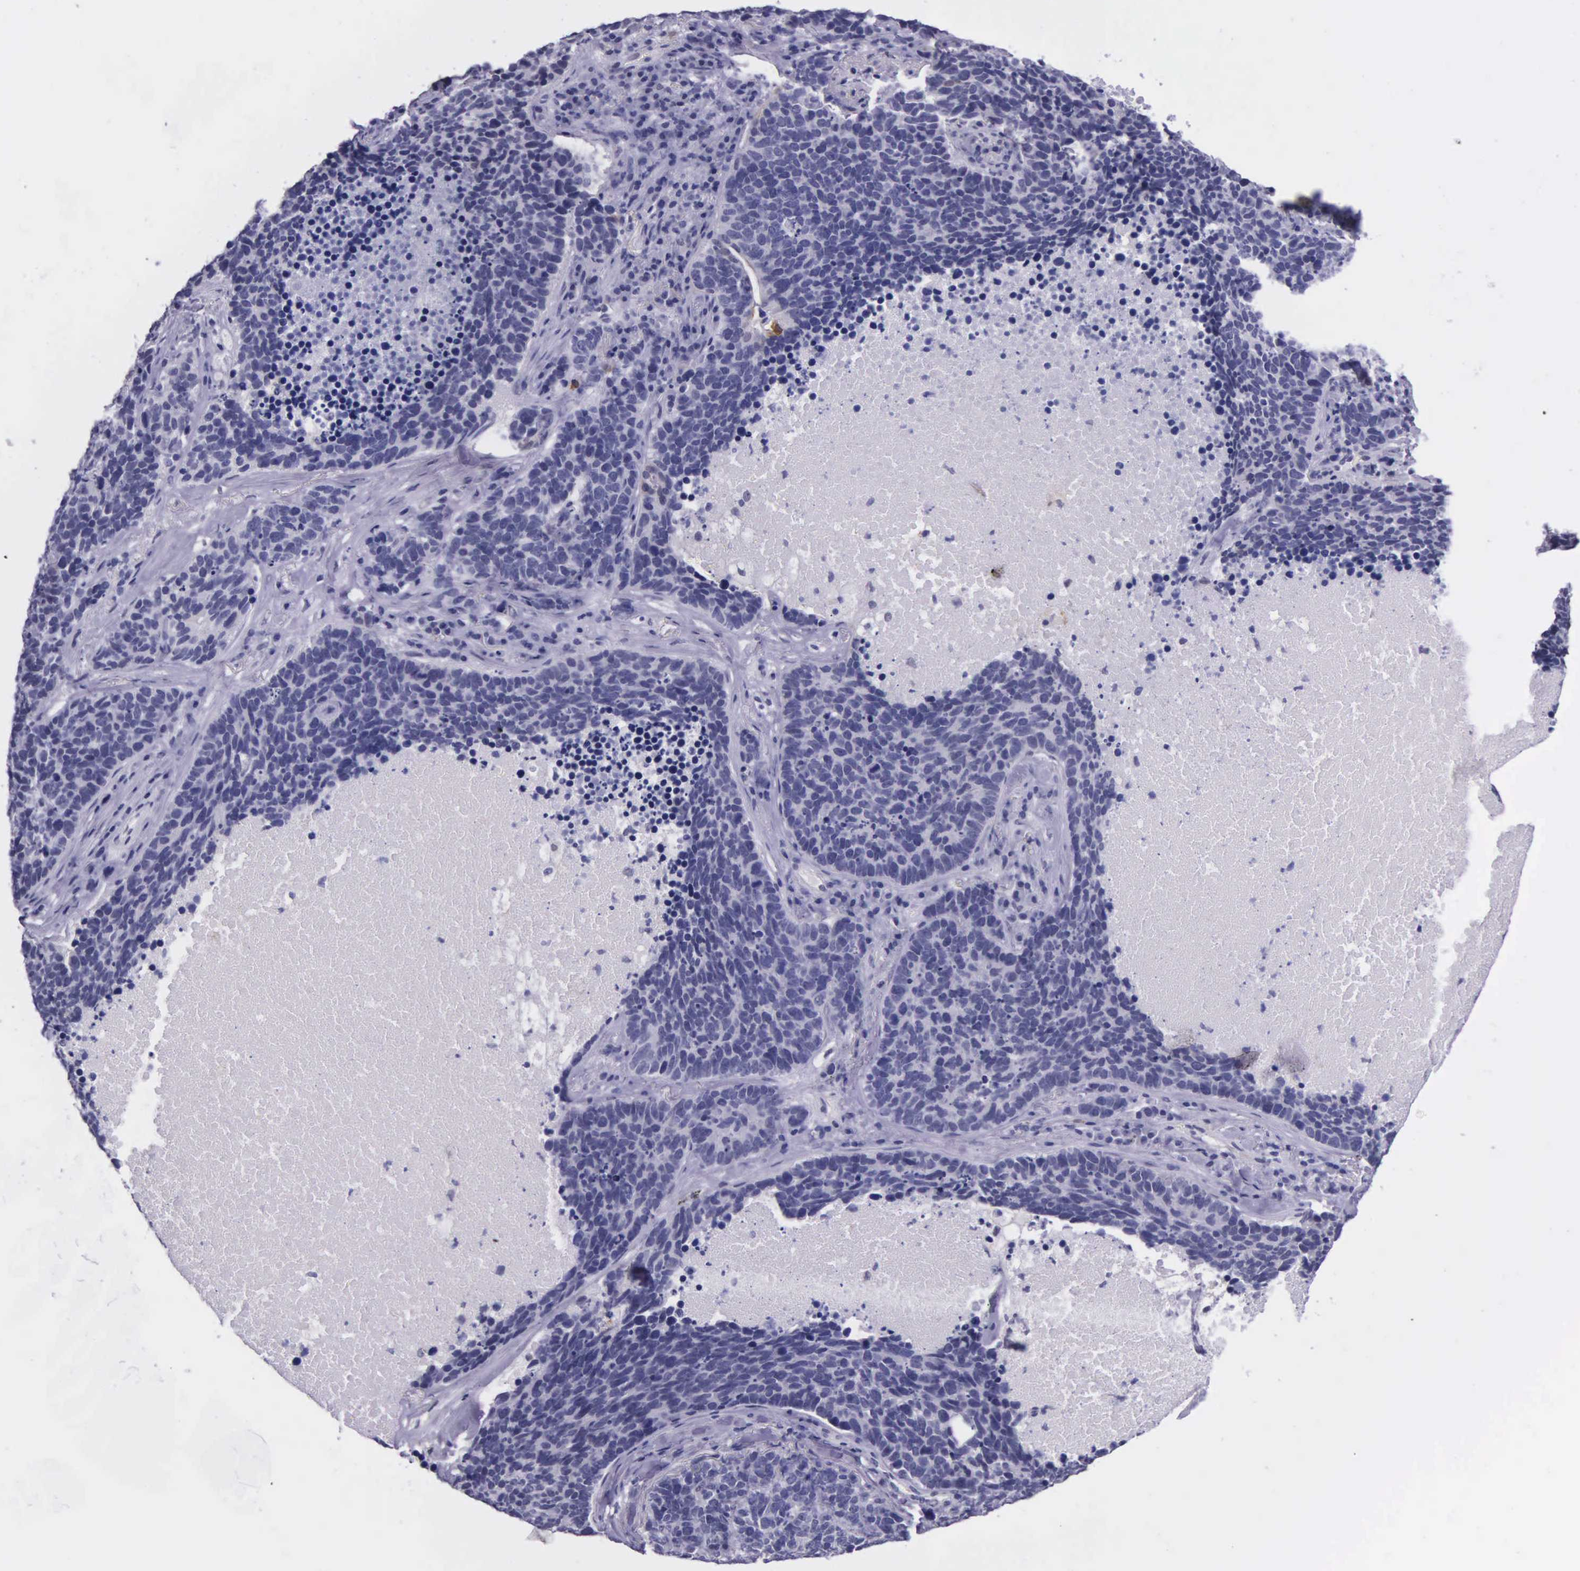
{"staining": {"intensity": "negative", "quantity": "none", "location": "none"}, "tissue": "lung cancer", "cell_type": "Tumor cells", "image_type": "cancer", "snomed": [{"axis": "morphology", "description": "Neoplasm, malignant, NOS"}, {"axis": "topography", "description": "Lung"}], "caption": "A high-resolution histopathology image shows immunohistochemistry staining of lung neoplasm (malignant), which shows no significant positivity in tumor cells.", "gene": "AHNAK2", "patient": {"sex": "female", "age": 75}}